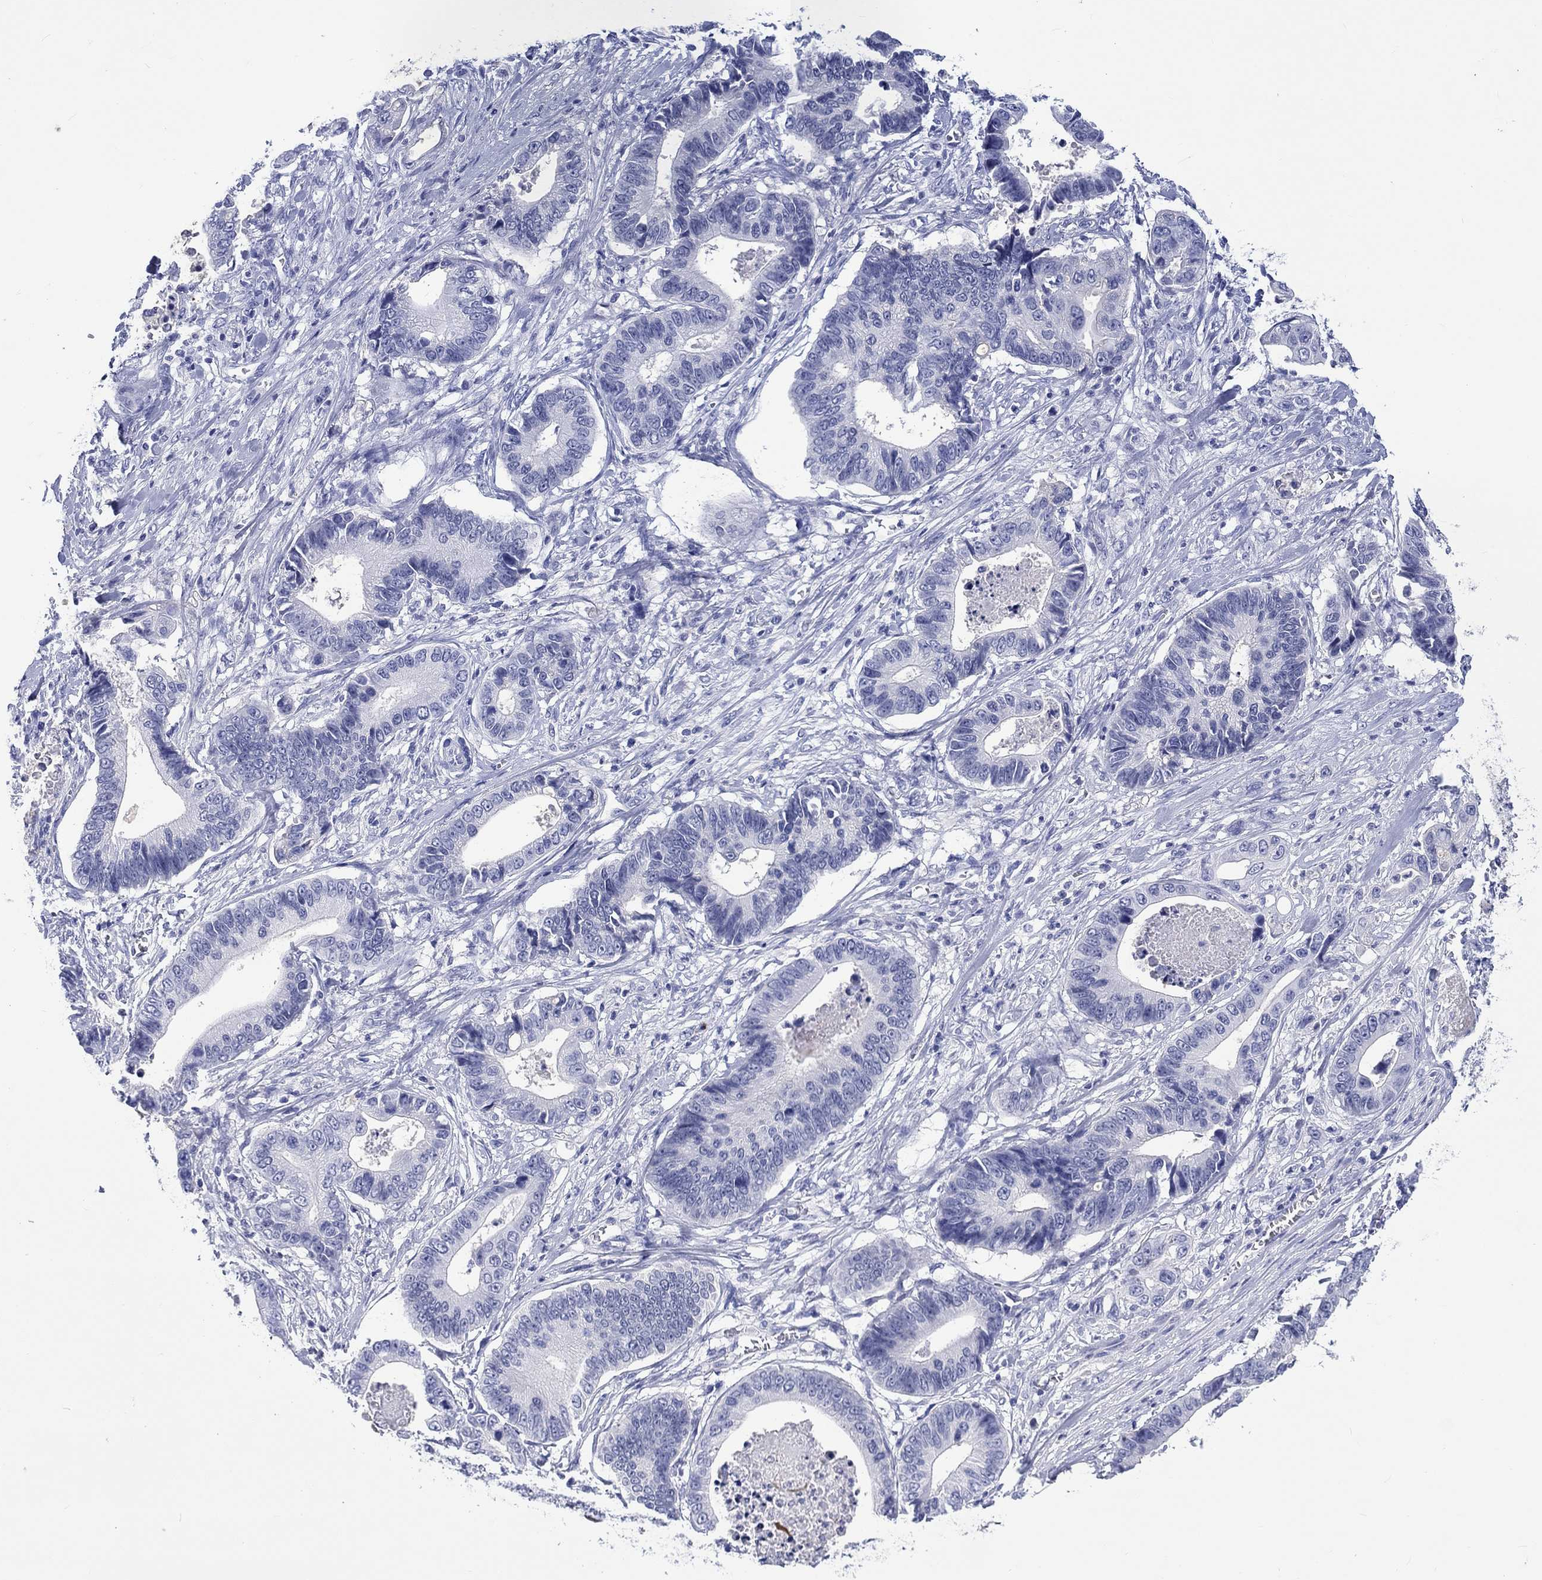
{"staining": {"intensity": "negative", "quantity": "none", "location": "none"}, "tissue": "stomach cancer", "cell_type": "Tumor cells", "image_type": "cancer", "snomed": [{"axis": "morphology", "description": "Adenocarcinoma, NOS"}, {"axis": "topography", "description": "Stomach"}], "caption": "IHC histopathology image of neoplastic tissue: stomach cancer (adenocarcinoma) stained with DAB demonstrates no significant protein expression in tumor cells. (DAB (3,3'-diaminobenzidine) immunohistochemistry (IHC) with hematoxylin counter stain).", "gene": "CACNG3", "patient": {"sex": "male", "age": 84}}